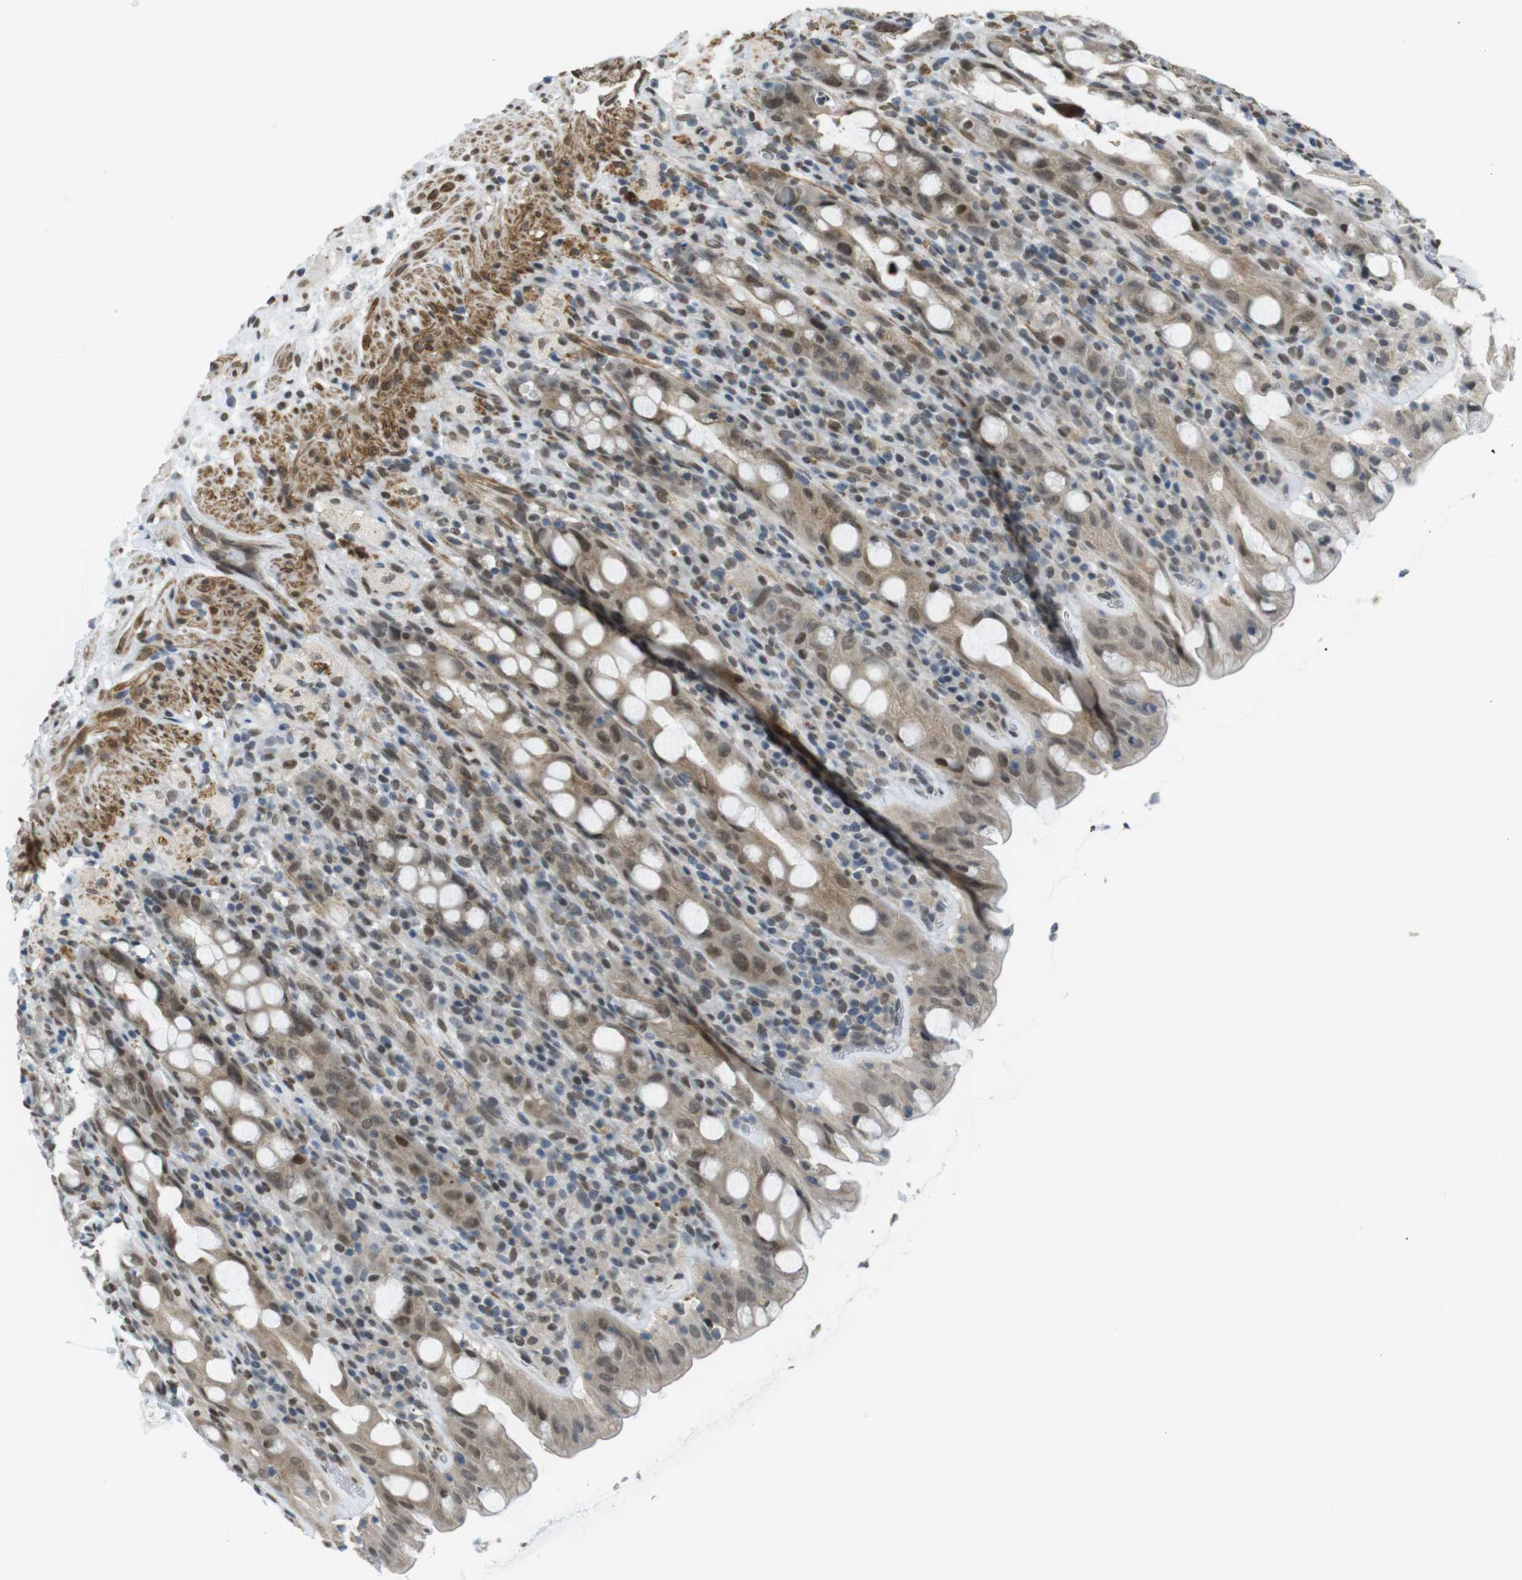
{"staining": {"intensity": "moderate", "quantity": "25%-75%", "location": "cytoplasmic/membranous,nuclear"}, "tissue": "rectum", "cell_type": "Glandular cells", "image_type": "normal", "snomed": [{"axis": "morphology", "description": "Normal tissue, NOS"}, {"axis": "topography", "description": "Rectum"}], "caption": "Protein expression analysis of benign human rectum reveals moderate cytoplasmic/membranous,nuclear expression in about 25%-75% of glandular cells. (brown staining indicates protein expression, while blue staining denotes nuclei).", "gene": "USP7", "patient": {"sex": "male", "age": 44}}